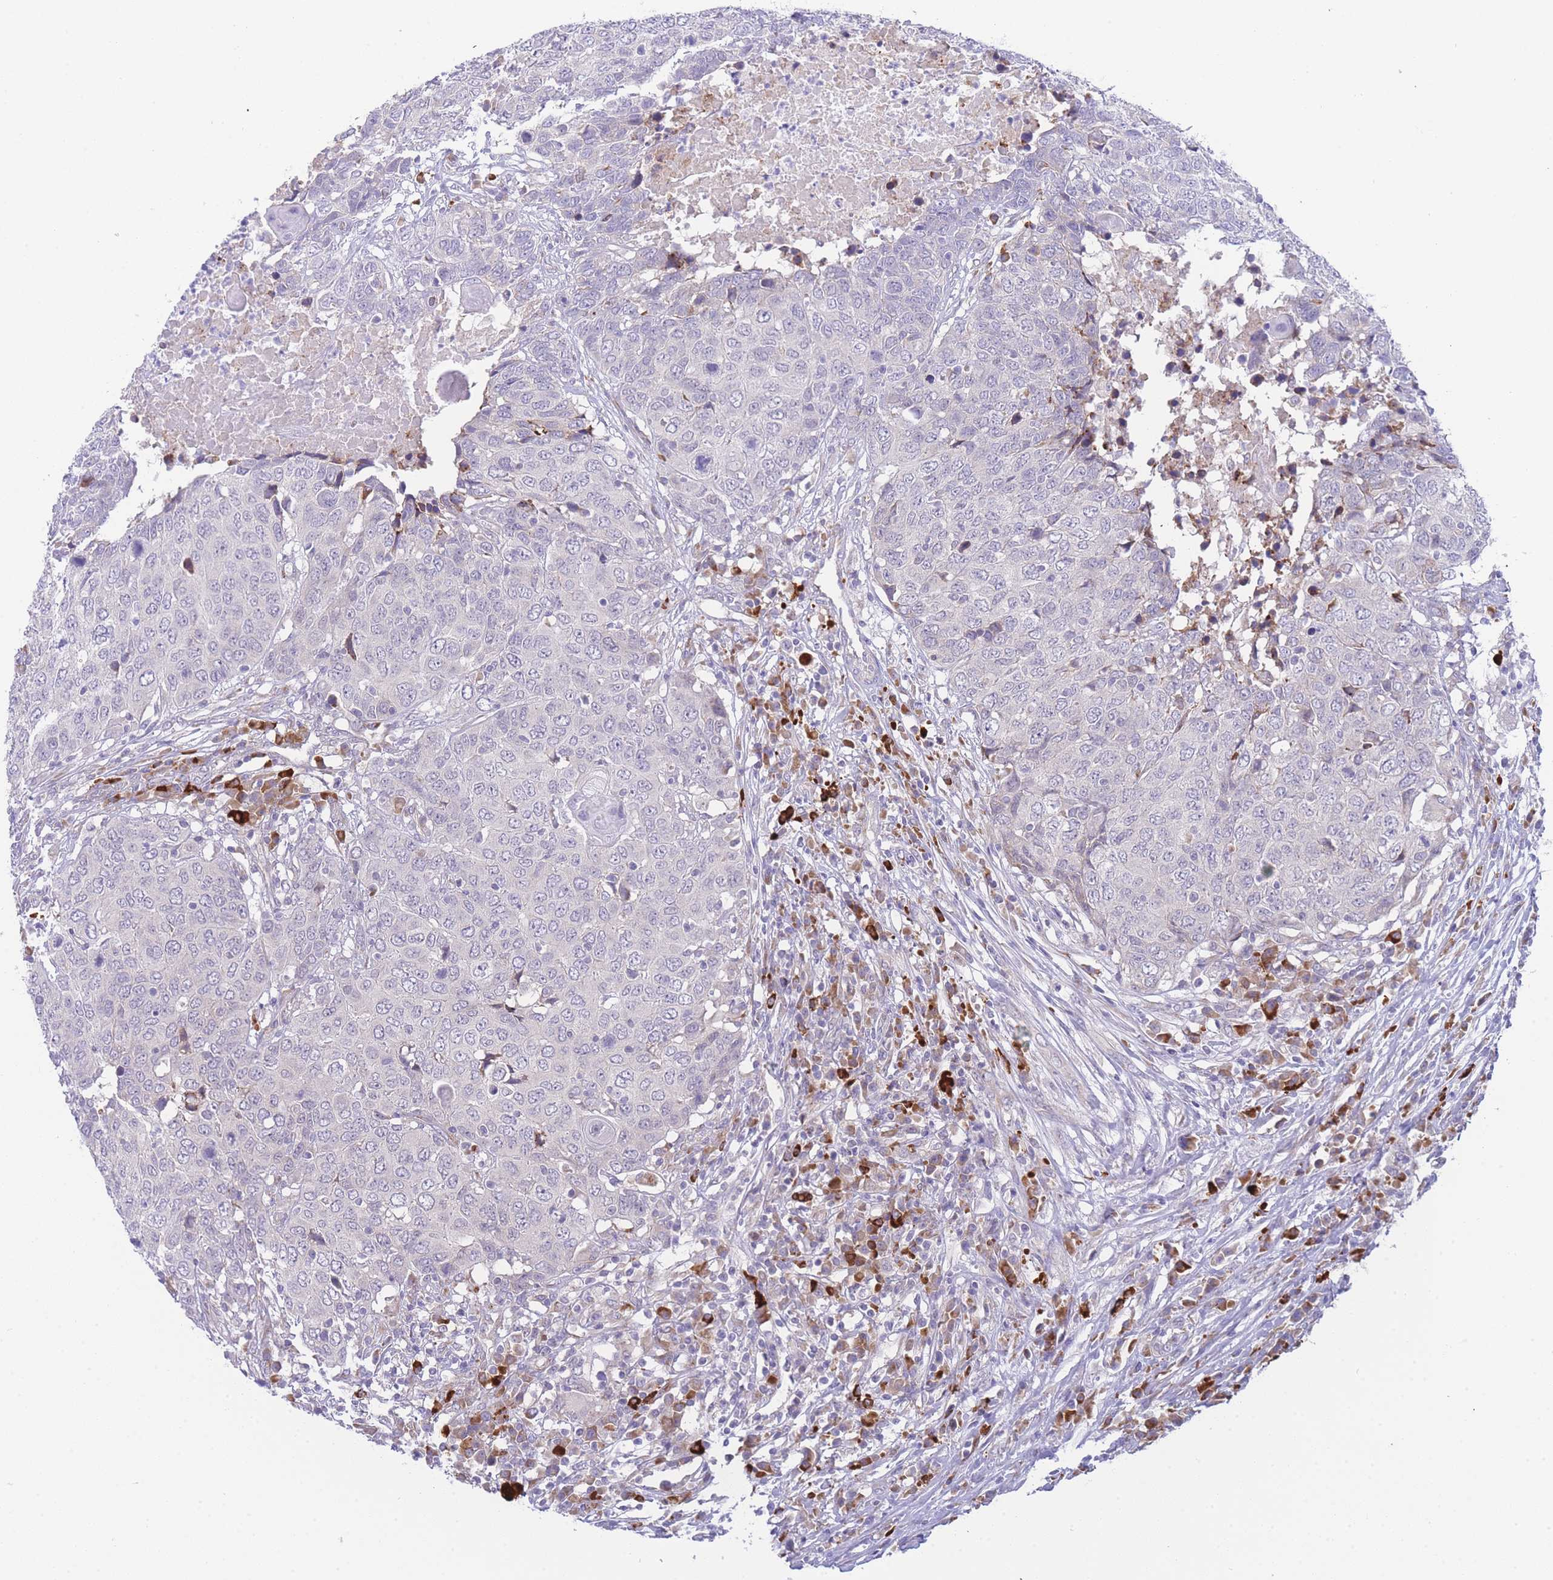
{"staining": {"intensity": "negative", "quantity": "none", "location": "none"}, "tissue": "head and neck cancer", "cell_type": "Tumor cells", "image_type": "cancer", "snomed": [{"axis": "morphology", "description": "Squamous cell carcinoma, NOS"}, {"axis": "topography", "description": "Head-Neck"}], "caption": "Human head and neck squamous cell carcinoma stained for a protein using immunohistochemistry demonstrates no staining in tumor cells.", "gene": "ZNF510", "patient": {"sex": "male", "age": 66}}